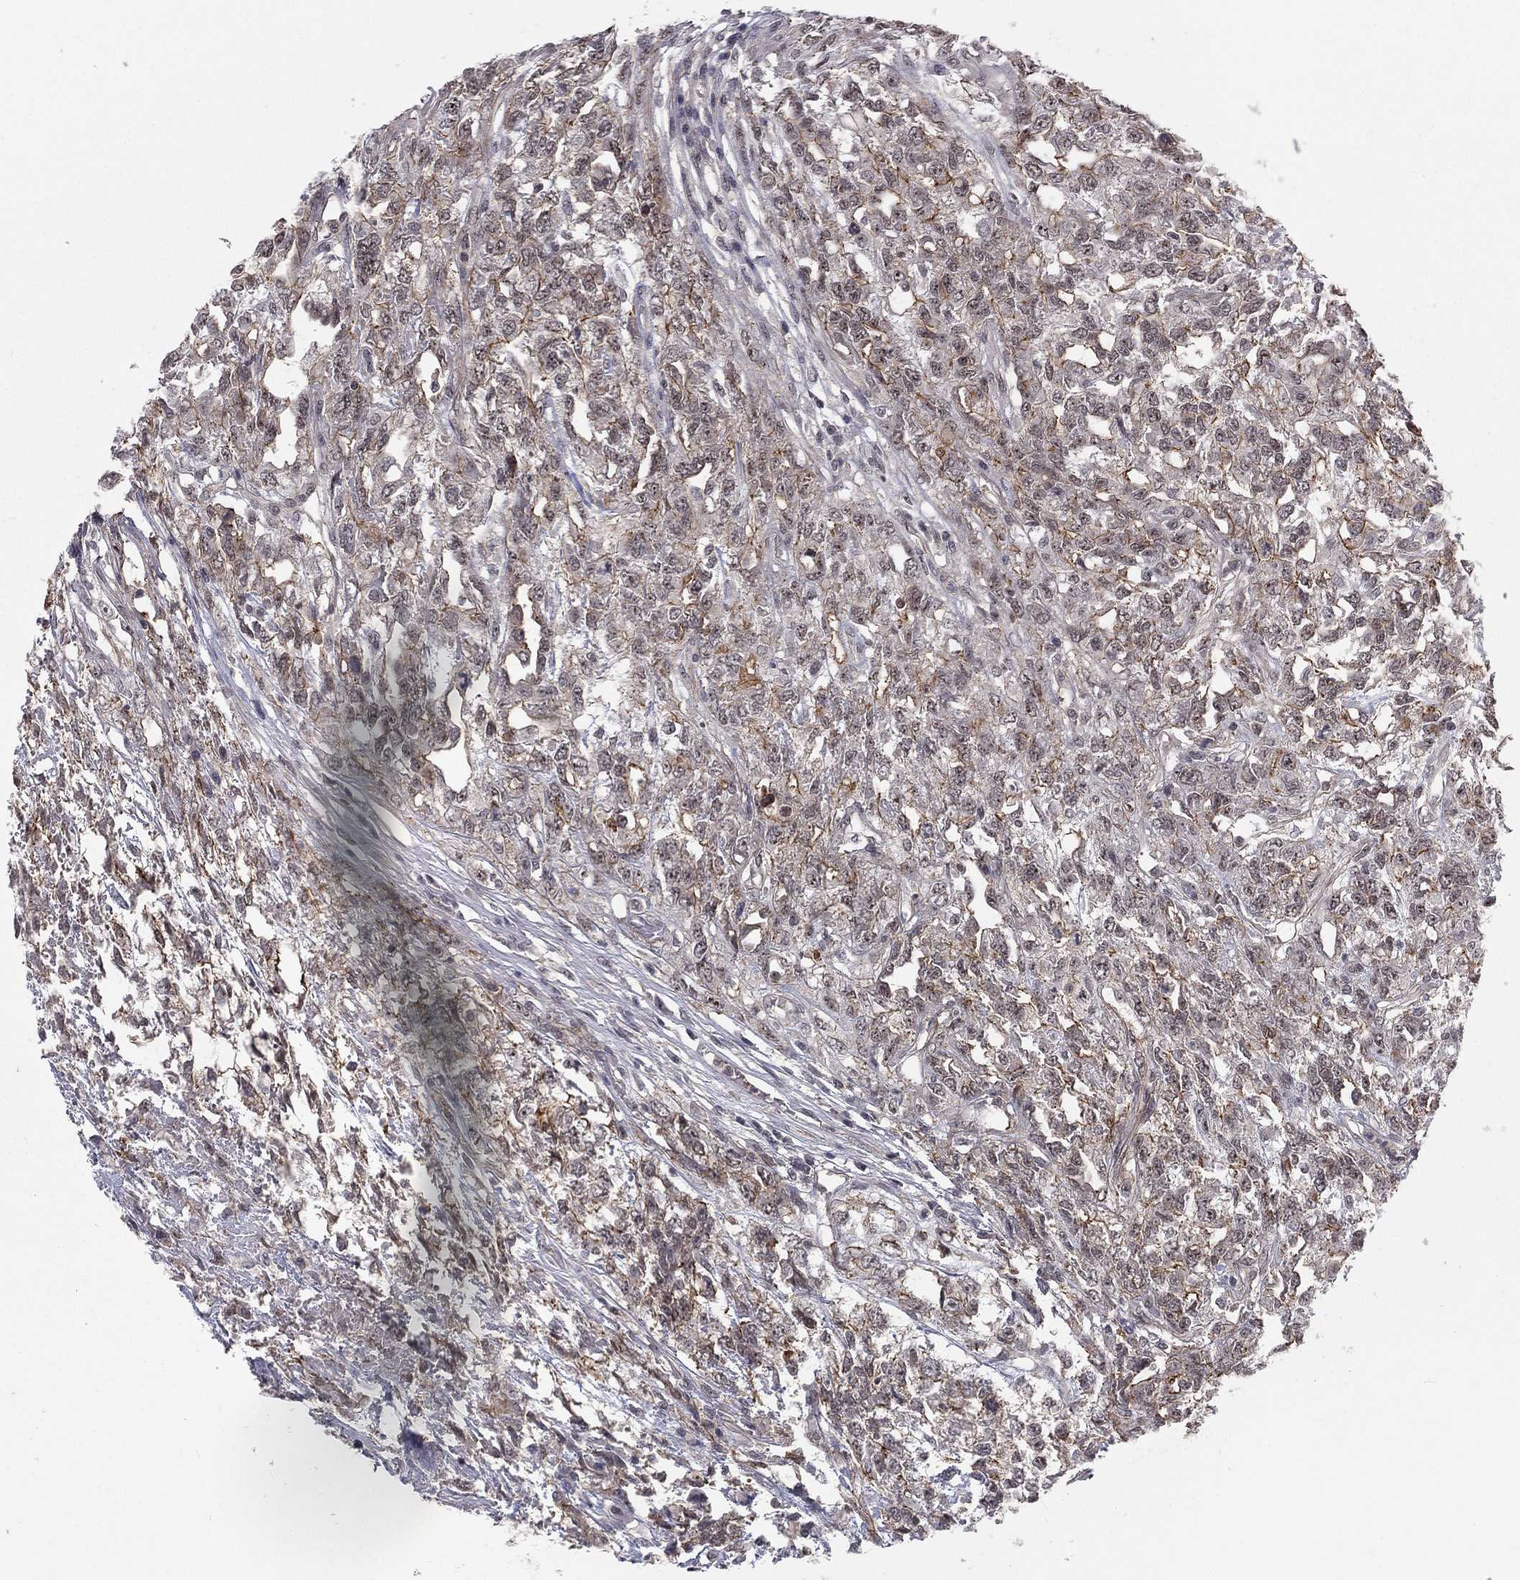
{"staining": {"intensity": "moderate", "quantity": "<25%", "location": "cytoplasmic/membranous"}, "tissue": "testis cancer", "cell_type": "Tumor cells", "image_type": "cancer", "snomed": [{"axis": "morphology", "description": "Seminoma, NOS"}, {"axis": "topography", "description": "Testis"}], "caption": "Testis cancer (seminoma) stained for a protein (brown) exhibits moderate cytoplasmic/membranous positive staining in about <25% of tumor cells.", "gene": "MORC2", "patient": {"sex": "male", "age": 52}}